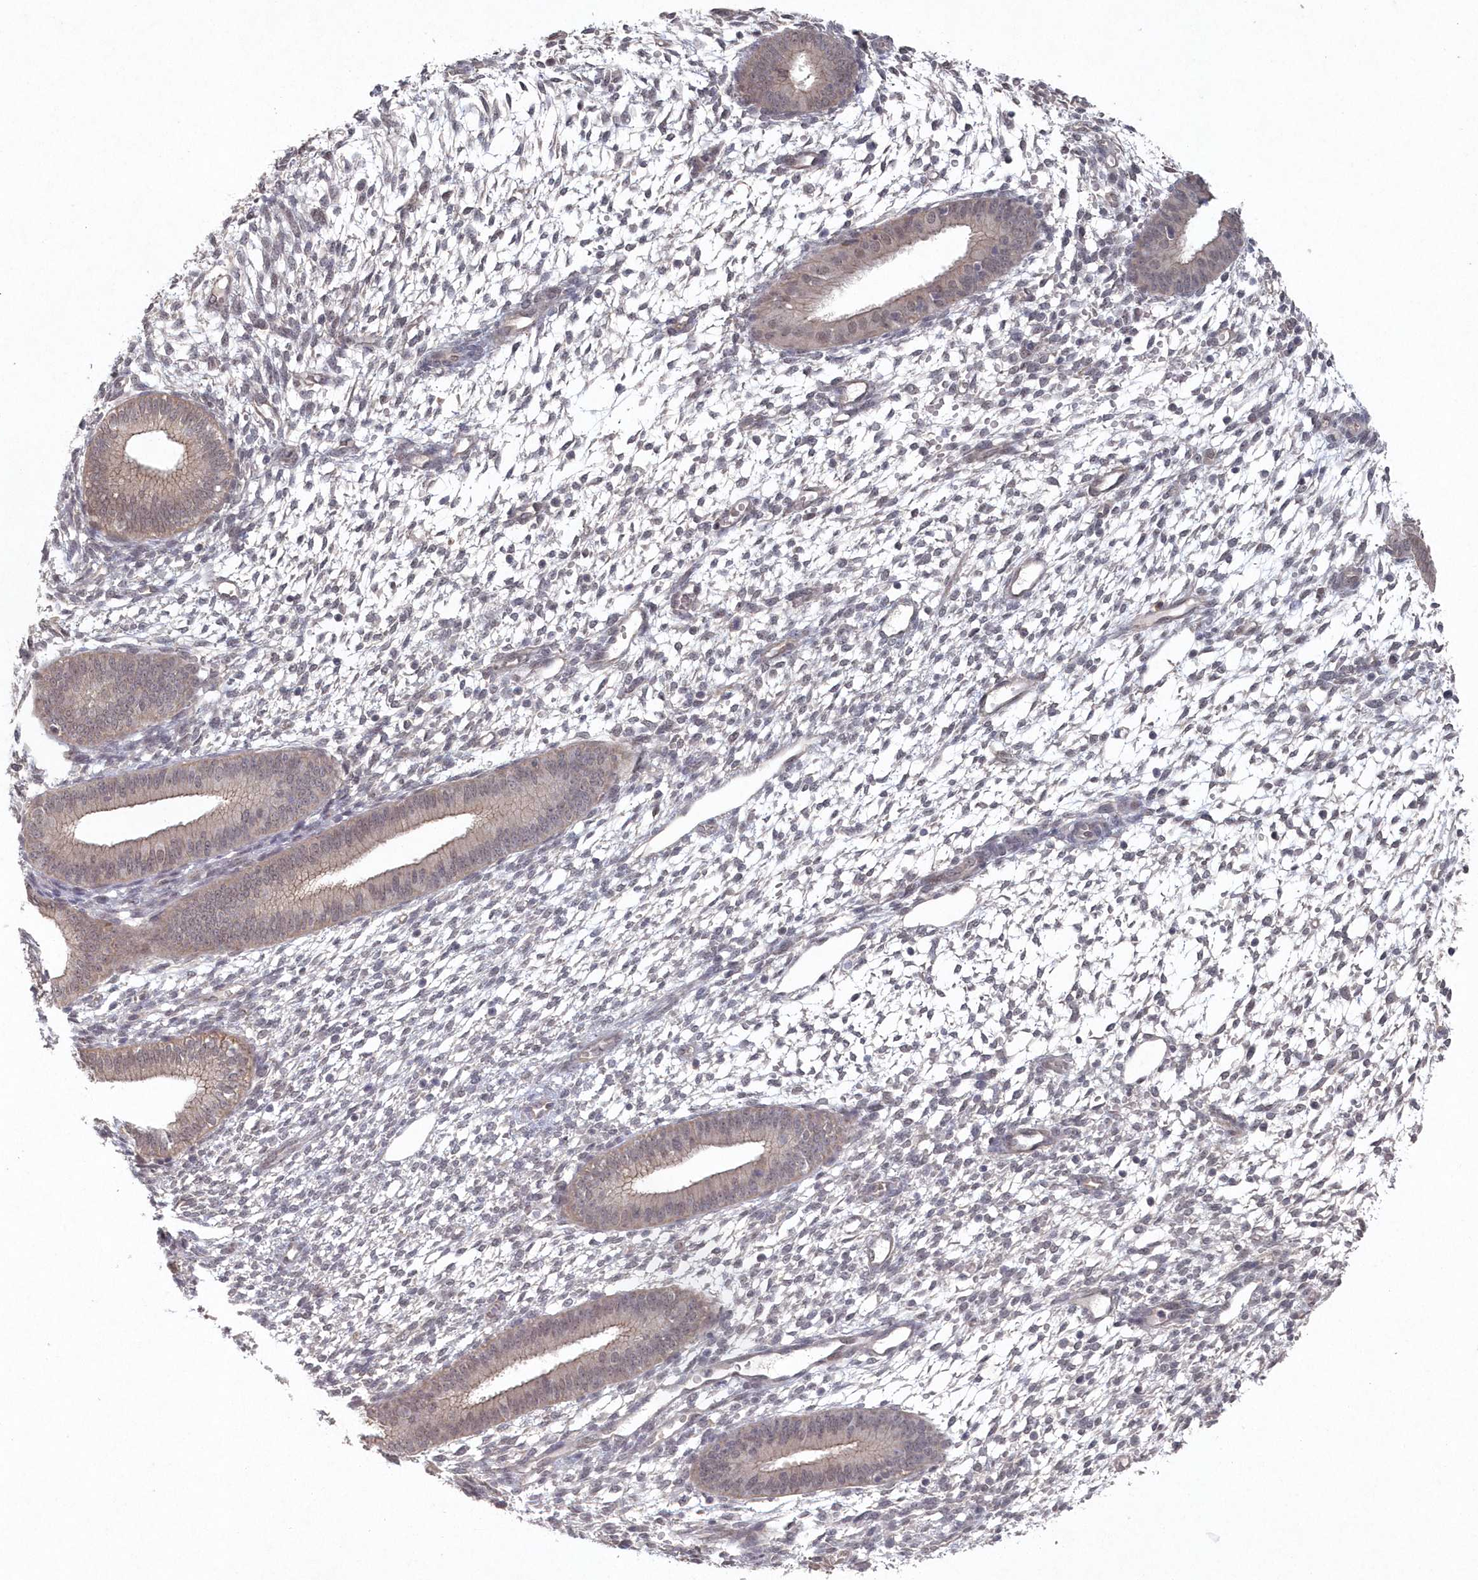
{"staining": {"intensity": "negative", "quantity": "none", "location": "none"}, "tissue": "endometrium", "cell_type": "Cells in endometrial stroma", "image_type": "normal", "snomed": [{"axis": "morphology", "description": "Normal tissue, NOS"}, {"axis": "topography", "description": "Endometrium"}], "caption": "Immunohistochemical staining of normal human endometrium exhibits no significant expression in cells in endometrial stroma.", "gene": "VSIG2", "patient": {"sex": "female", "age": 46}}